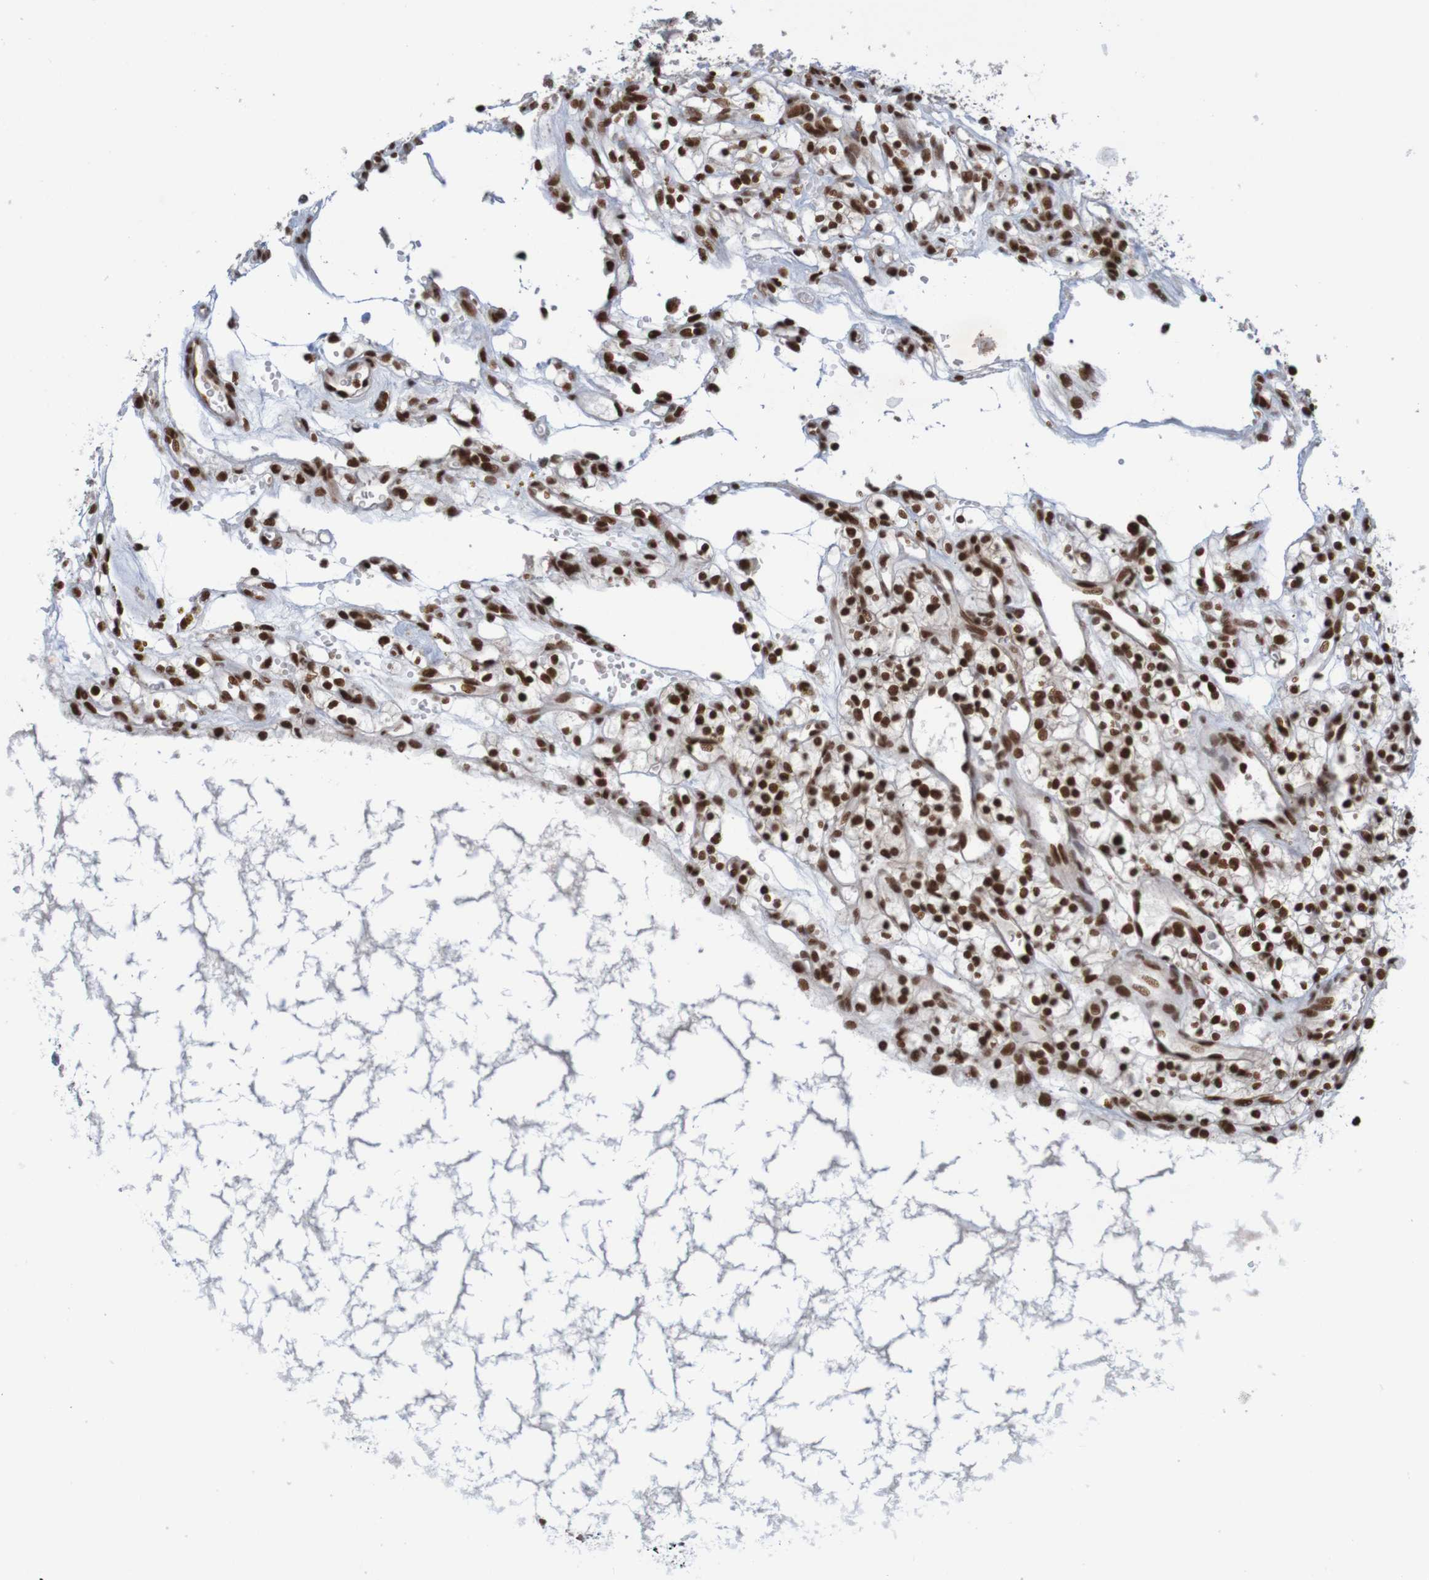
{"staining": {"intensity": "strong", "quantity": ">75%", "location": "nuclear"}, "tissue": "renal cancer", "cell_type": "Tumor cells", "image_type": "cancer", "snomed": [{"axis": "morphology", "description": "Adenocarcinoma, NOS"}, {"axis": "topography", "description": "Kidney"}], "caption": "High-power microscopy captured an immunohistochemistry histopathology image of renal cancer (adenocarcinoma), revealing strong nuclear positivity in about >75% of tumor cells. Immunohistochemistry stains the protein of interest in brown and the nuclei are stained blue.", "gene": "THRAP3", "patient": {"sex": "female", "age": 57}}